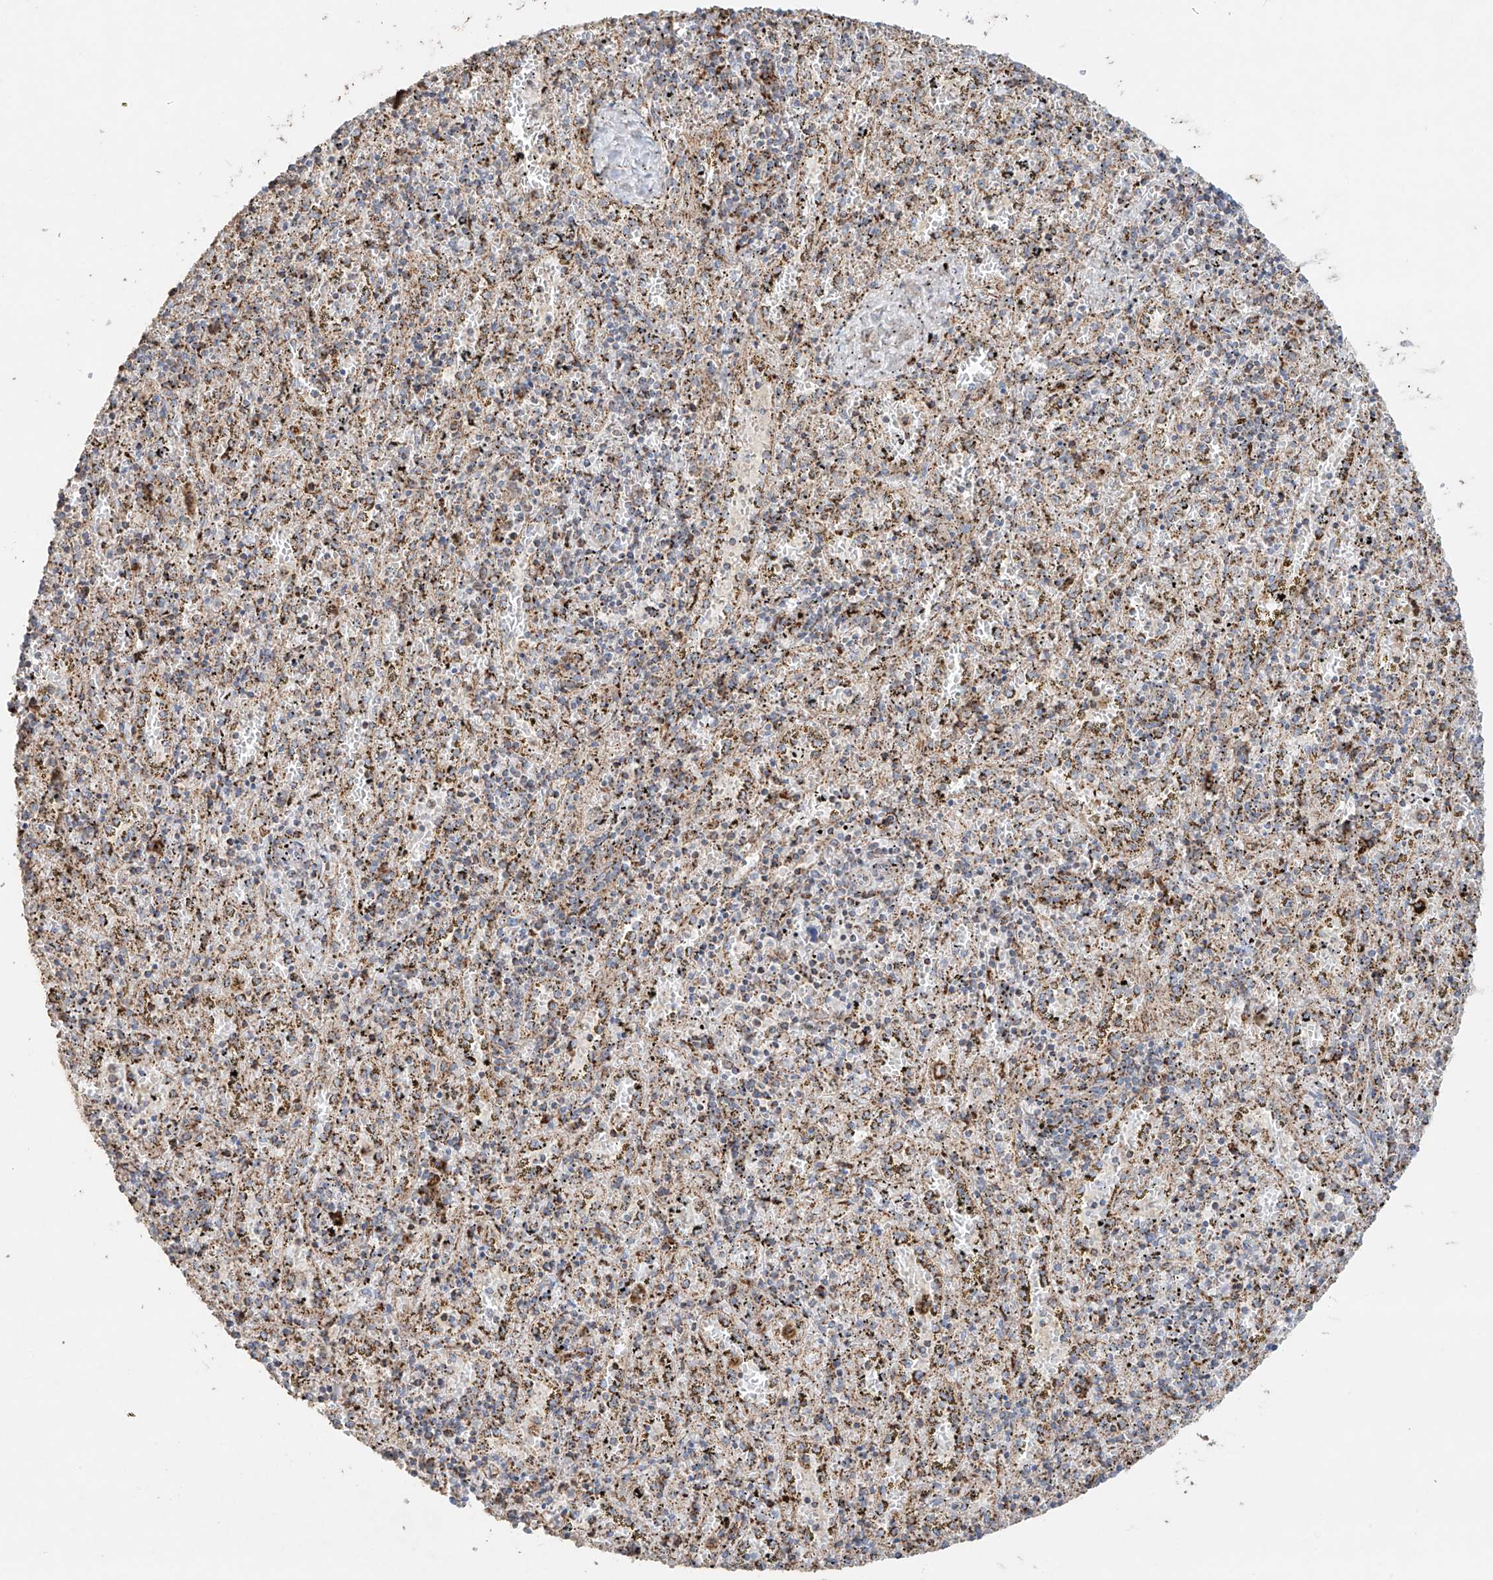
{"staining": {"intensity": "moderate", "quantity": "25%-75%", "location": "cytoplasmic/membranous"}, "tissue": "spleen", "cell_type": "Cells in red pulp", "image_type": "normal", "snomed": [{"axis": "morphology", "description": "Normal tissue, NOS"}, {"axis": "topography", "description": "Spleen"}], "caption": "Spleen was stained to show a protein in brown. There is medium levels of moderate cytoplasmic/membranous expression in about 25%-75% of cells in red pulp.", "gene": "COLGALT2", "patient": {"sex": "male", "age": 11}}